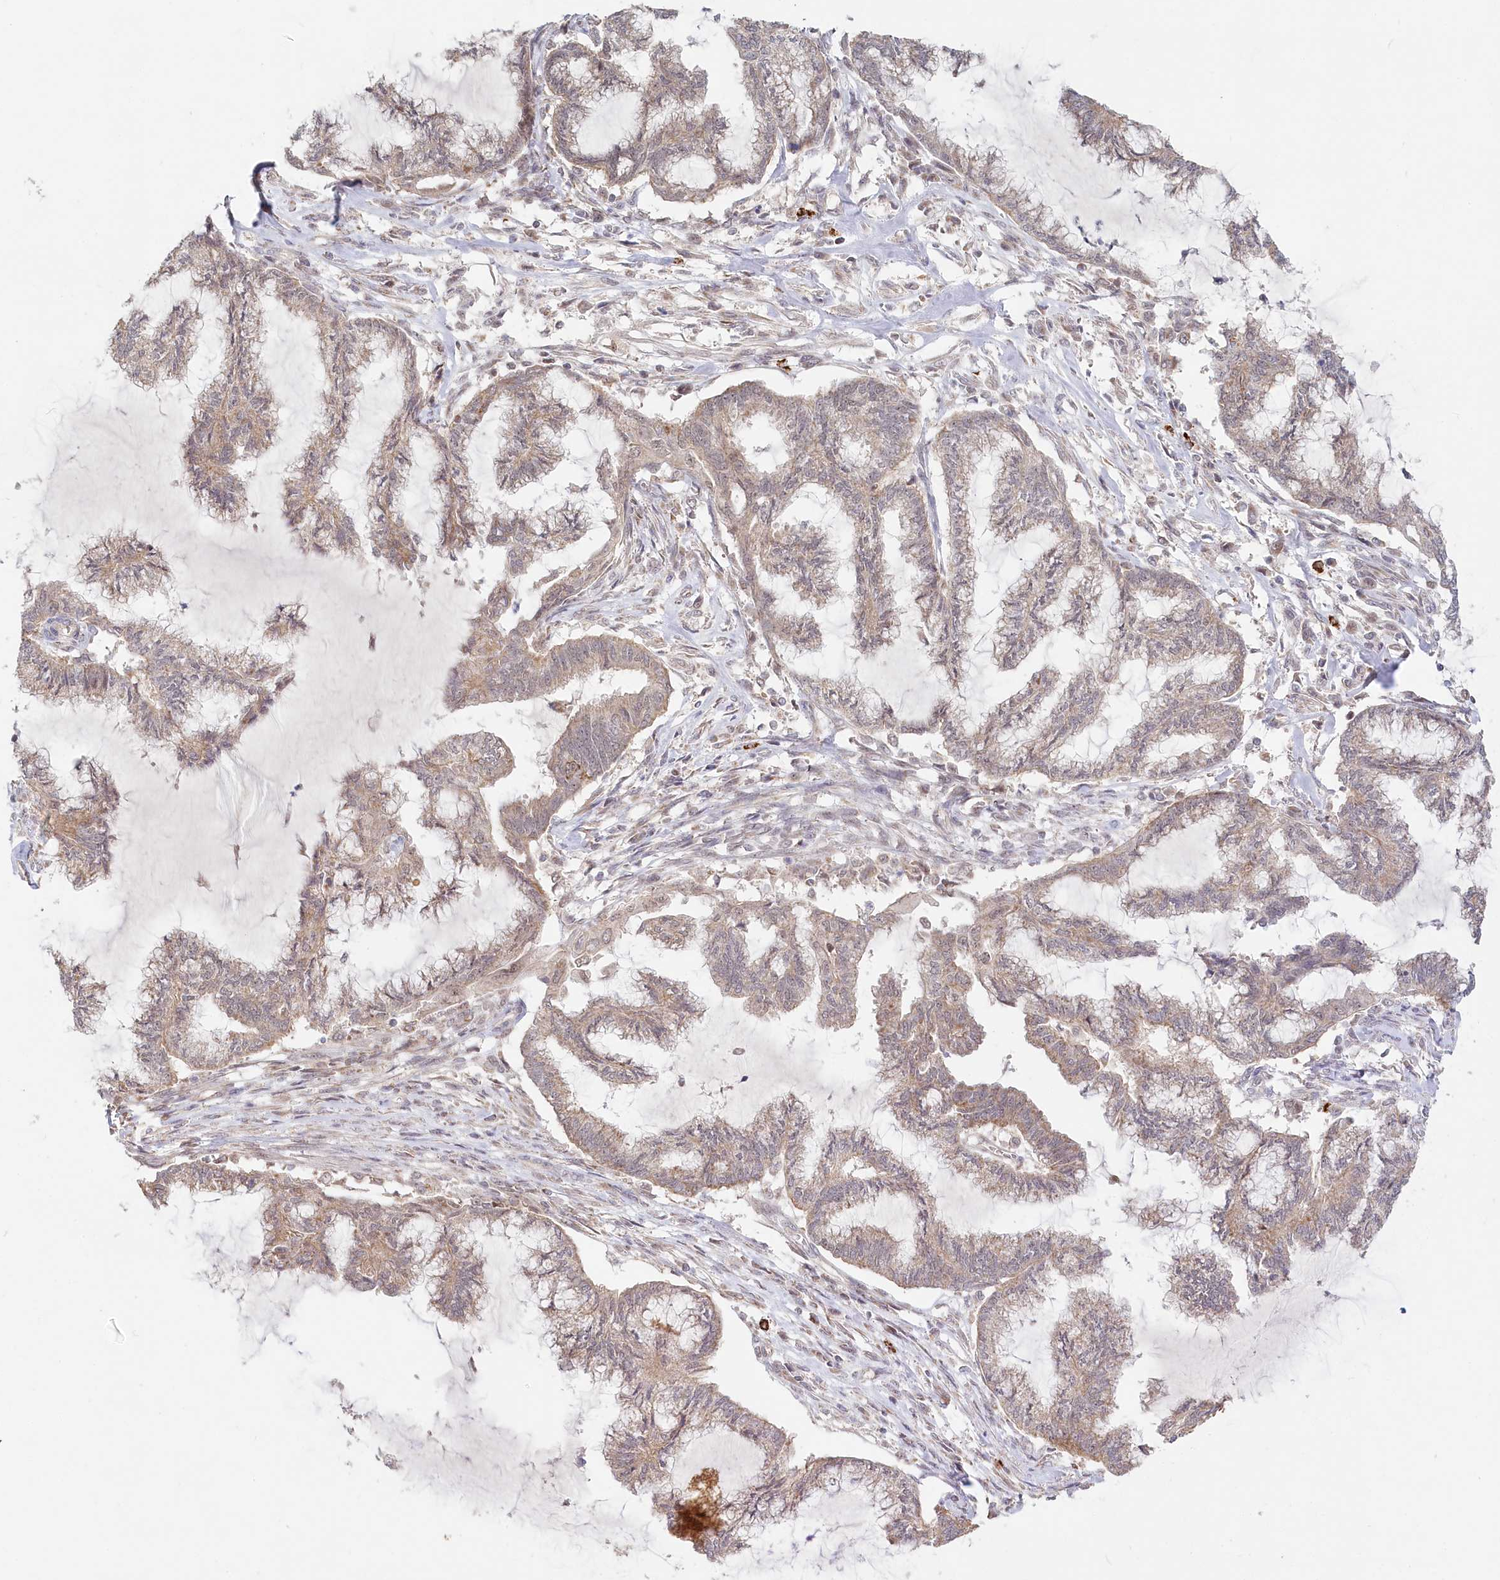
{"staining": {"intensity": "weak", "quantity": "25%-75%", "location": "cytoplasmic/membranous"}, "tissue": "endometrial cancer", "cell_type": "Tumor cells", "image_type": "cancer", "snomed": [{"axis": "morphology", "description": "Adenocarcinoma, NOS"}, {"axis": "topography", "description": "Endometrium"}], "caption": "Protein analysis of endometrial cancer (adenocarcinoma) tissue reveals weak cytoplasmic/membranous positivity in approximately 25%-75% of tumor cells.", "gene": "RTN4IP1", "patient": {"sex": "female", "age": 86}}